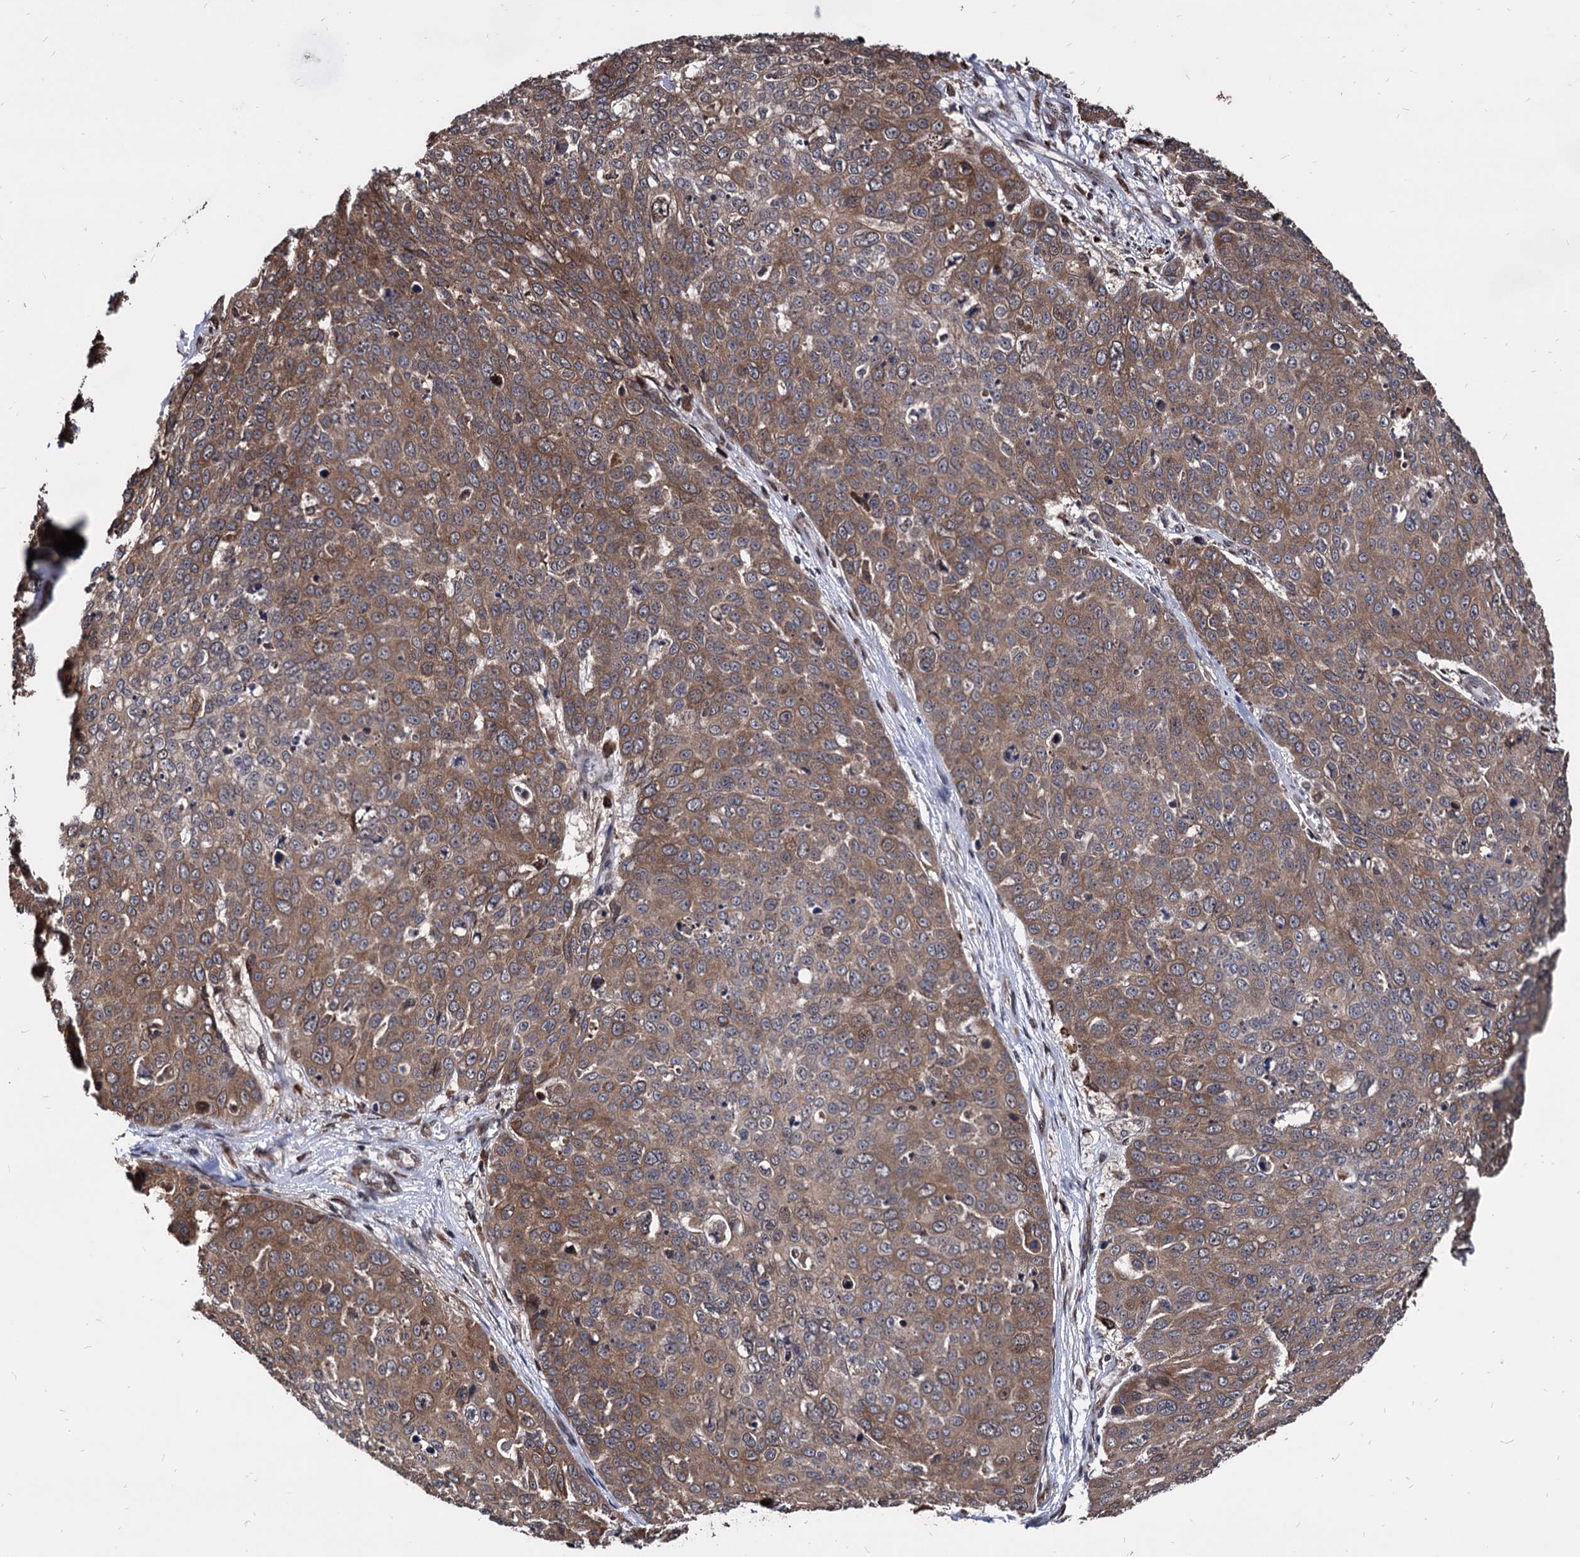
{"staining": {"intensity": "moderate", "quantity": ">75%", "location": "cytoplasmic/membranous"}, "tissue": "skin cancer", "cell_type": "Tumor cells", "image_type": "cancer", "snomed": [{"axis": "morphology", "description": "Squamous cell carcinoma, NOS"}, {"axis": "topography", "description": "Skin"}], "caption": "Protein expression analysis of skin cancer shows moderate cytoplasmic/membranous expression in about >75% of tumor cells. (Brightfield microscopy of DAB IHC at high magnification).", "gene": "ANKRD12", "patient": {"sex": "male", "age": 71}}